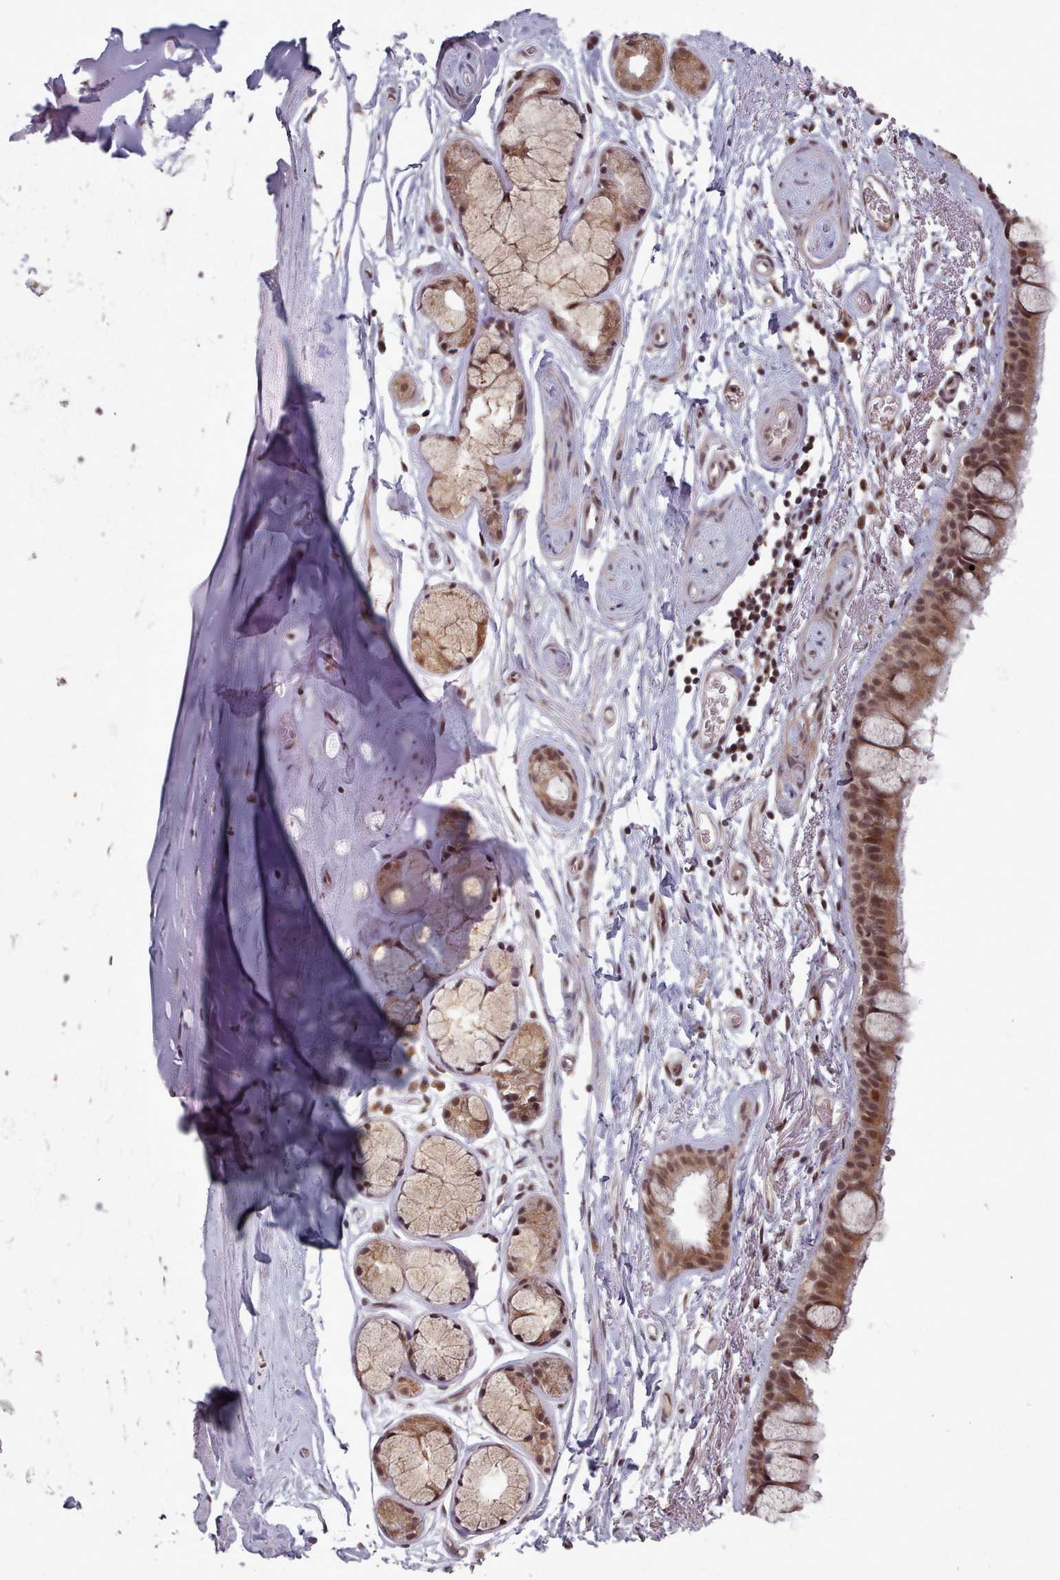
{"staining": {"intensity": "moderate", "quantity": "<25%", "location": "cytoplasmic/membranous,nuclear"}, "tissue": "adipose tissue", "cell_type": "Adipocytes", "image_type": "normal", "snomed": [{"axis": "morphology", "description": "Normal tissue, NOS"}, {"axis": "topography", "description": "Lymph node"}, {"axis": "topography", "description": "Bronchus"}], "caption": "High-magnification brightfield microscopy of unremarkable adipose tissue stained with DAB (3,3'-diaminobenzidine) (brown) and counterstained with hematoxylin (blue). adipocytes exhibit moderate cytoplasmic/membranous,nuclear staining is appreciated in approximately<25% of cells. Nuclei are stained in blue.", "gene": "DHX8", "patient": {"sex": "male", "age": 63}}